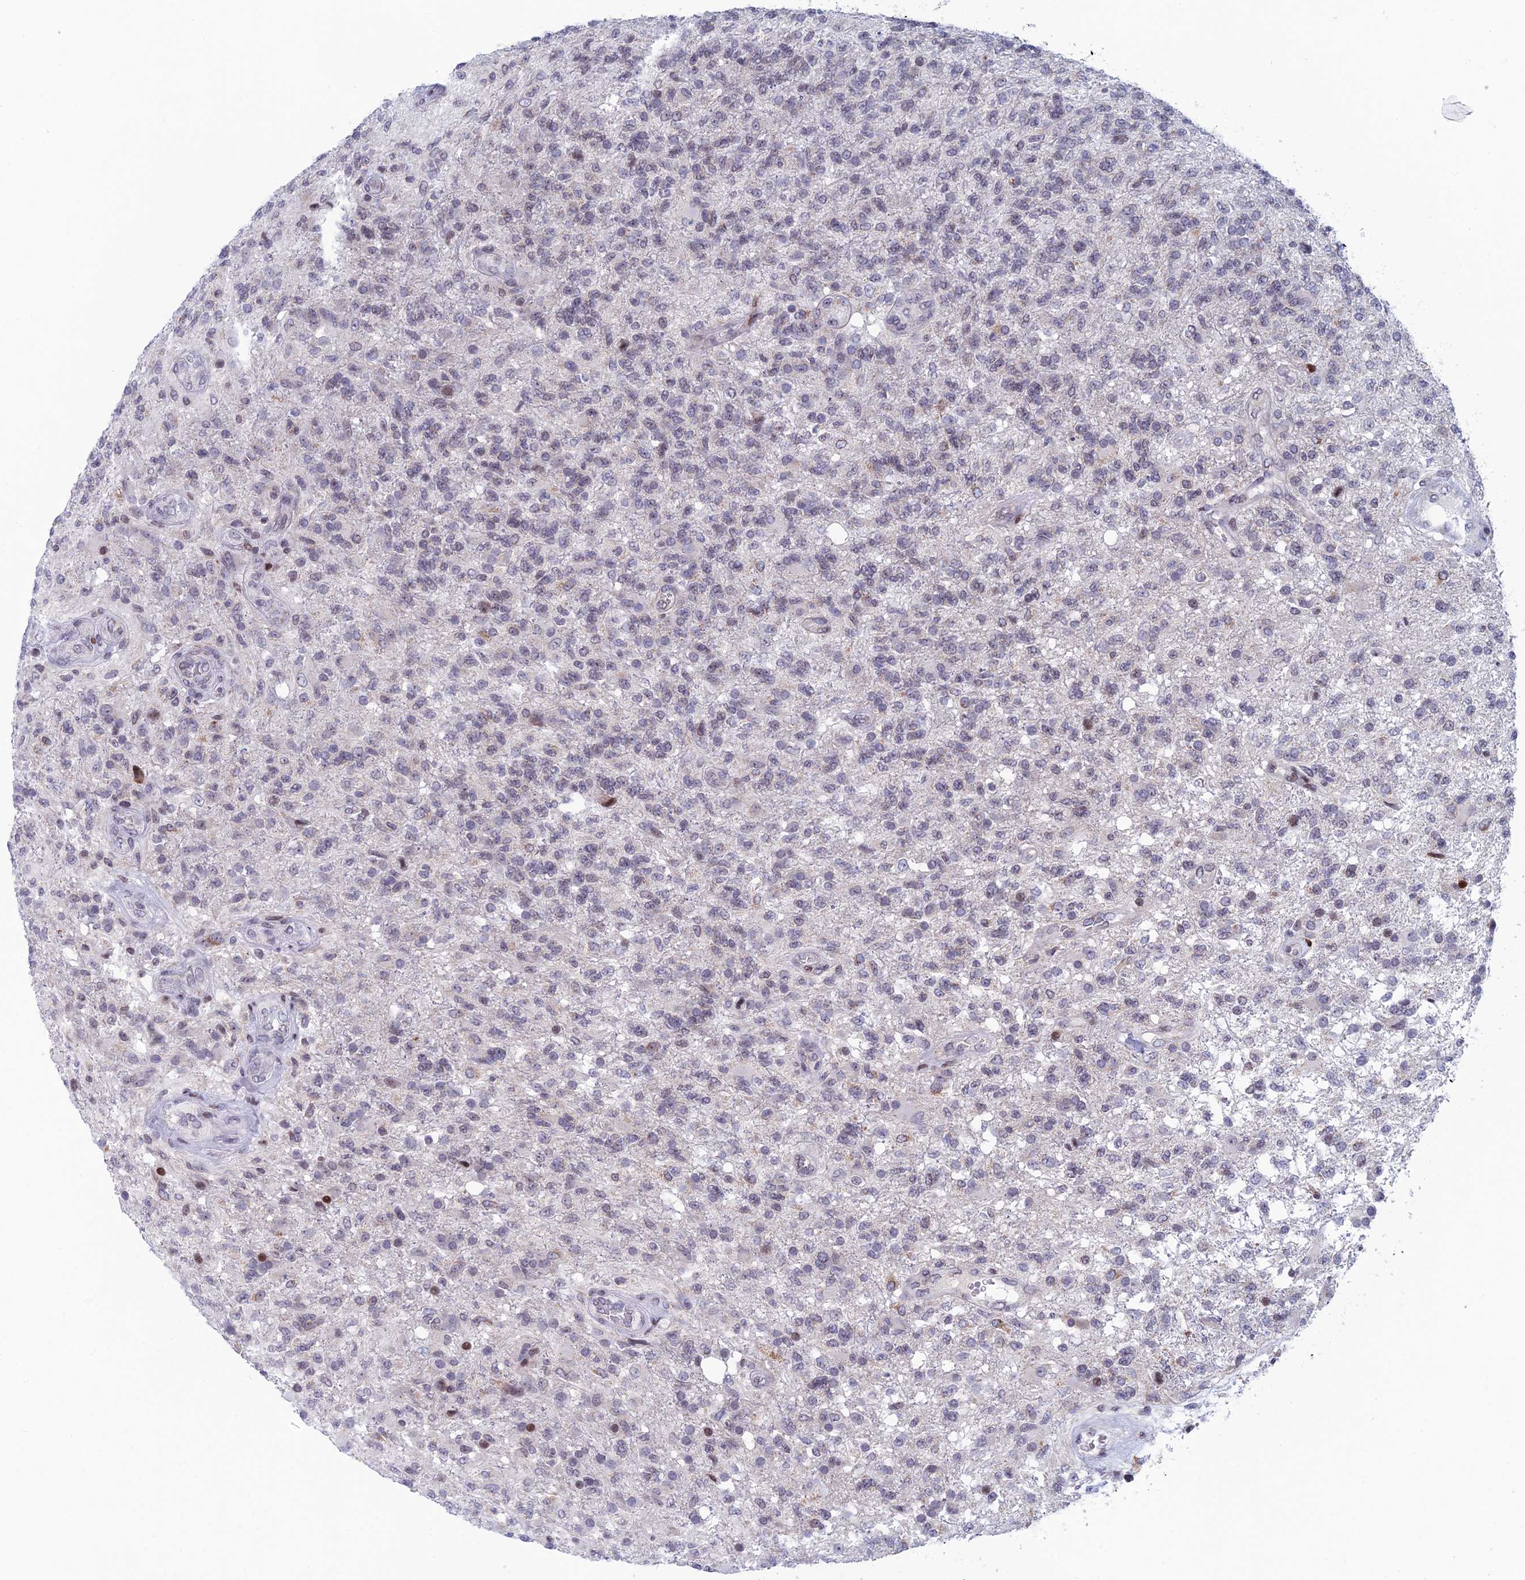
{"staining": {"intensity": "negative", "quantity": "none", "location": "none"}, "tissue": "glioma", "cell_type": "Tumor cells", "image_type": "cancer", "snomed": [{"axis": "morphology", "description": "Glioma, malignant, High grade"}, {"axis": "topography", "description": "Brain"}], "caption": "Immunohistochemistry (IHC) photomicrograph of neoplastic tissue: glioma stained with DAB (3,3'-diaminobenzidine) shows no significant protein positivity in tumor cells.", "gene": "AFF3", "patient": {"sex": "male", "age": 56}}